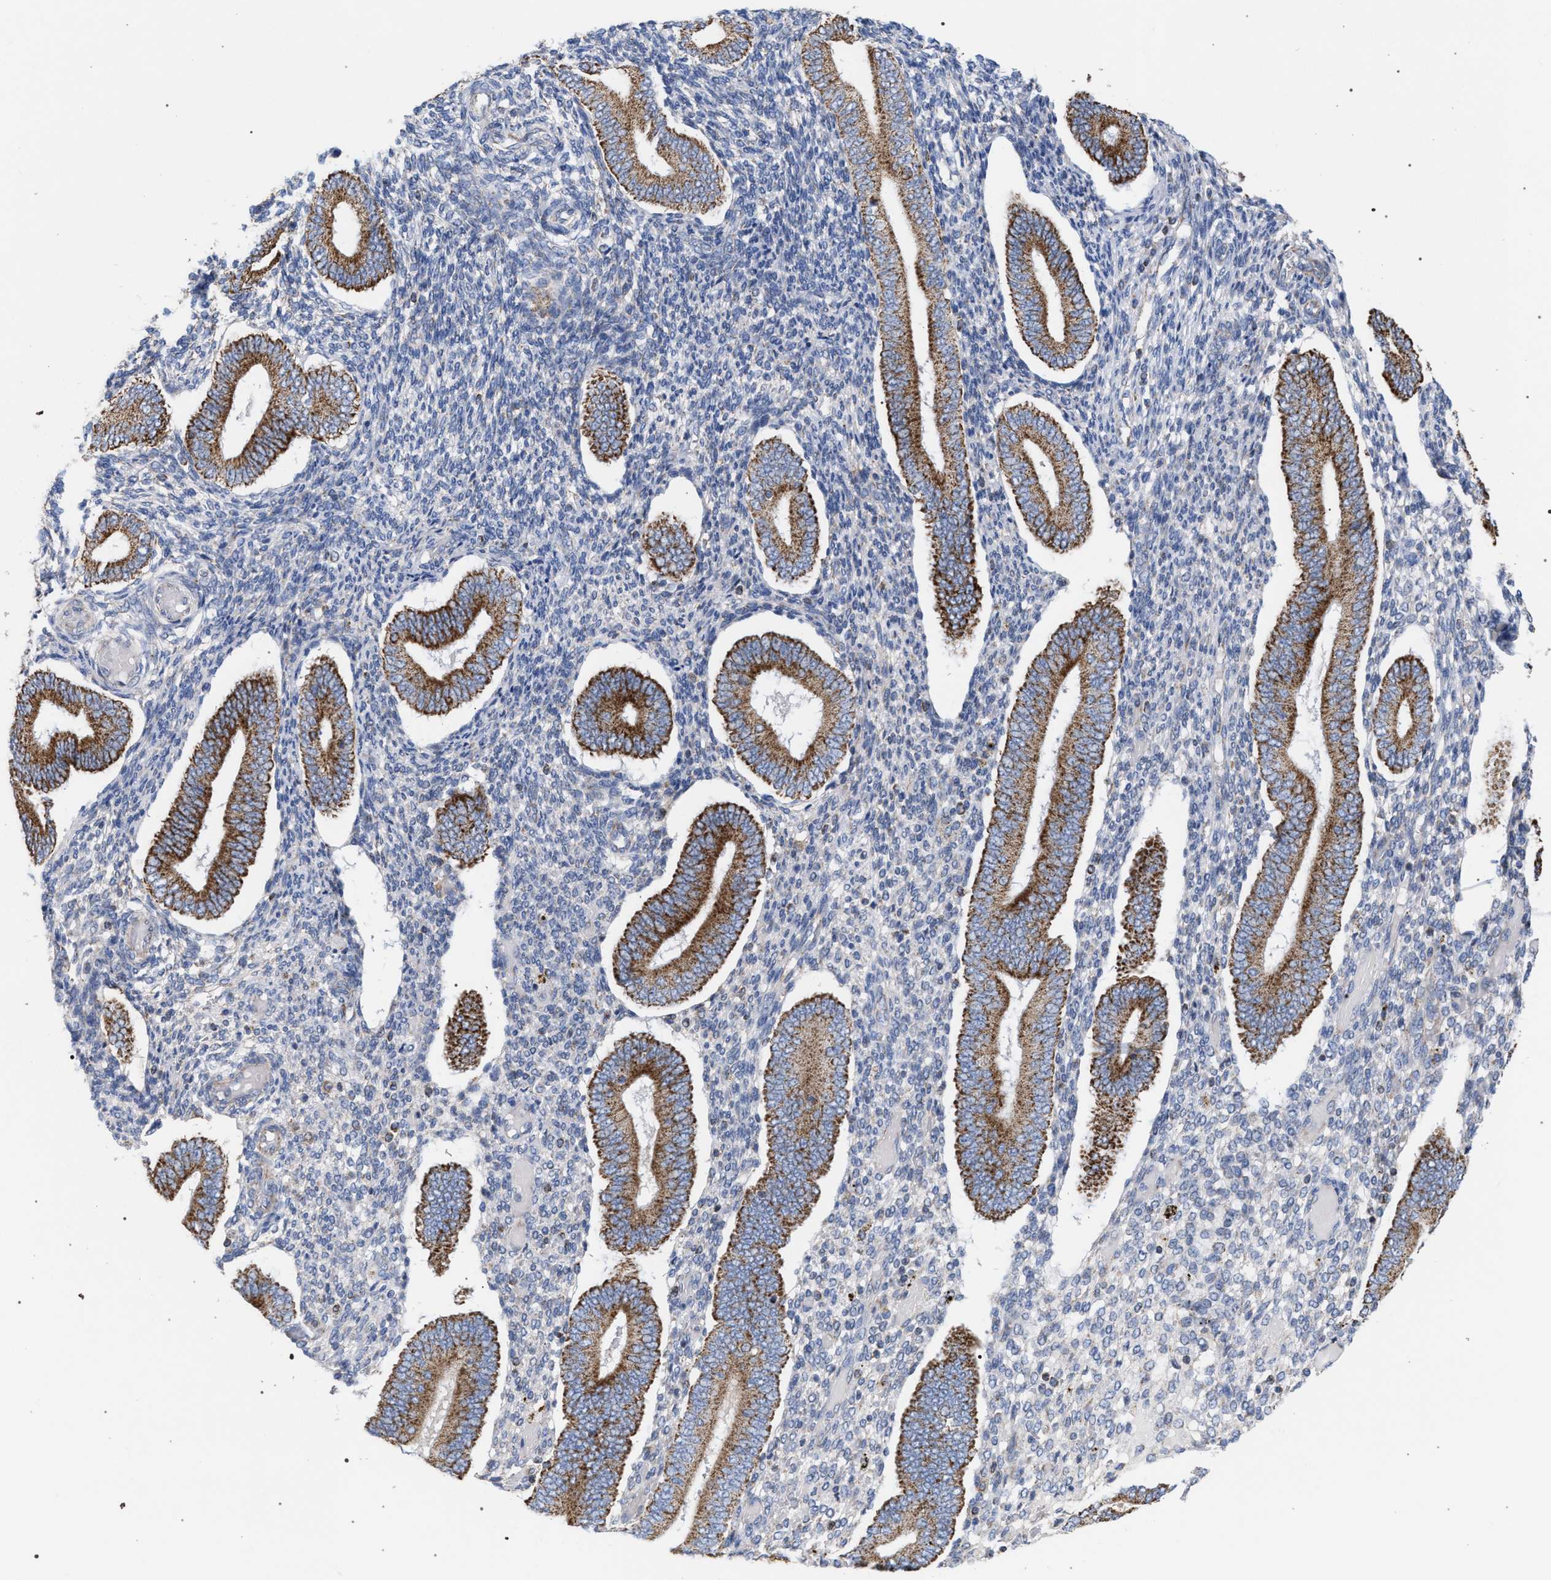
{"staining": {"intensity": "negative", "quantity": "none", "location": "none"}, "tissue": "endometrium", "cell_type": "Cells in endometrial stroma", "image_type": "normal", "snomed": [{"axis": "morphology", "description": "Normal tissue, NOS"}, {"axis": "topography", "description": "Endometrium"}], "caption": "Cells in endometrial stroma are negative for brown protein staining in benign endometrium. (Brightfield microscopy of DAB (3,3'-diaminobenzidine) immunohistochemistry at high magnification).", "gene": "ECI2", "patient": {"sex": "female", "age": 42}}